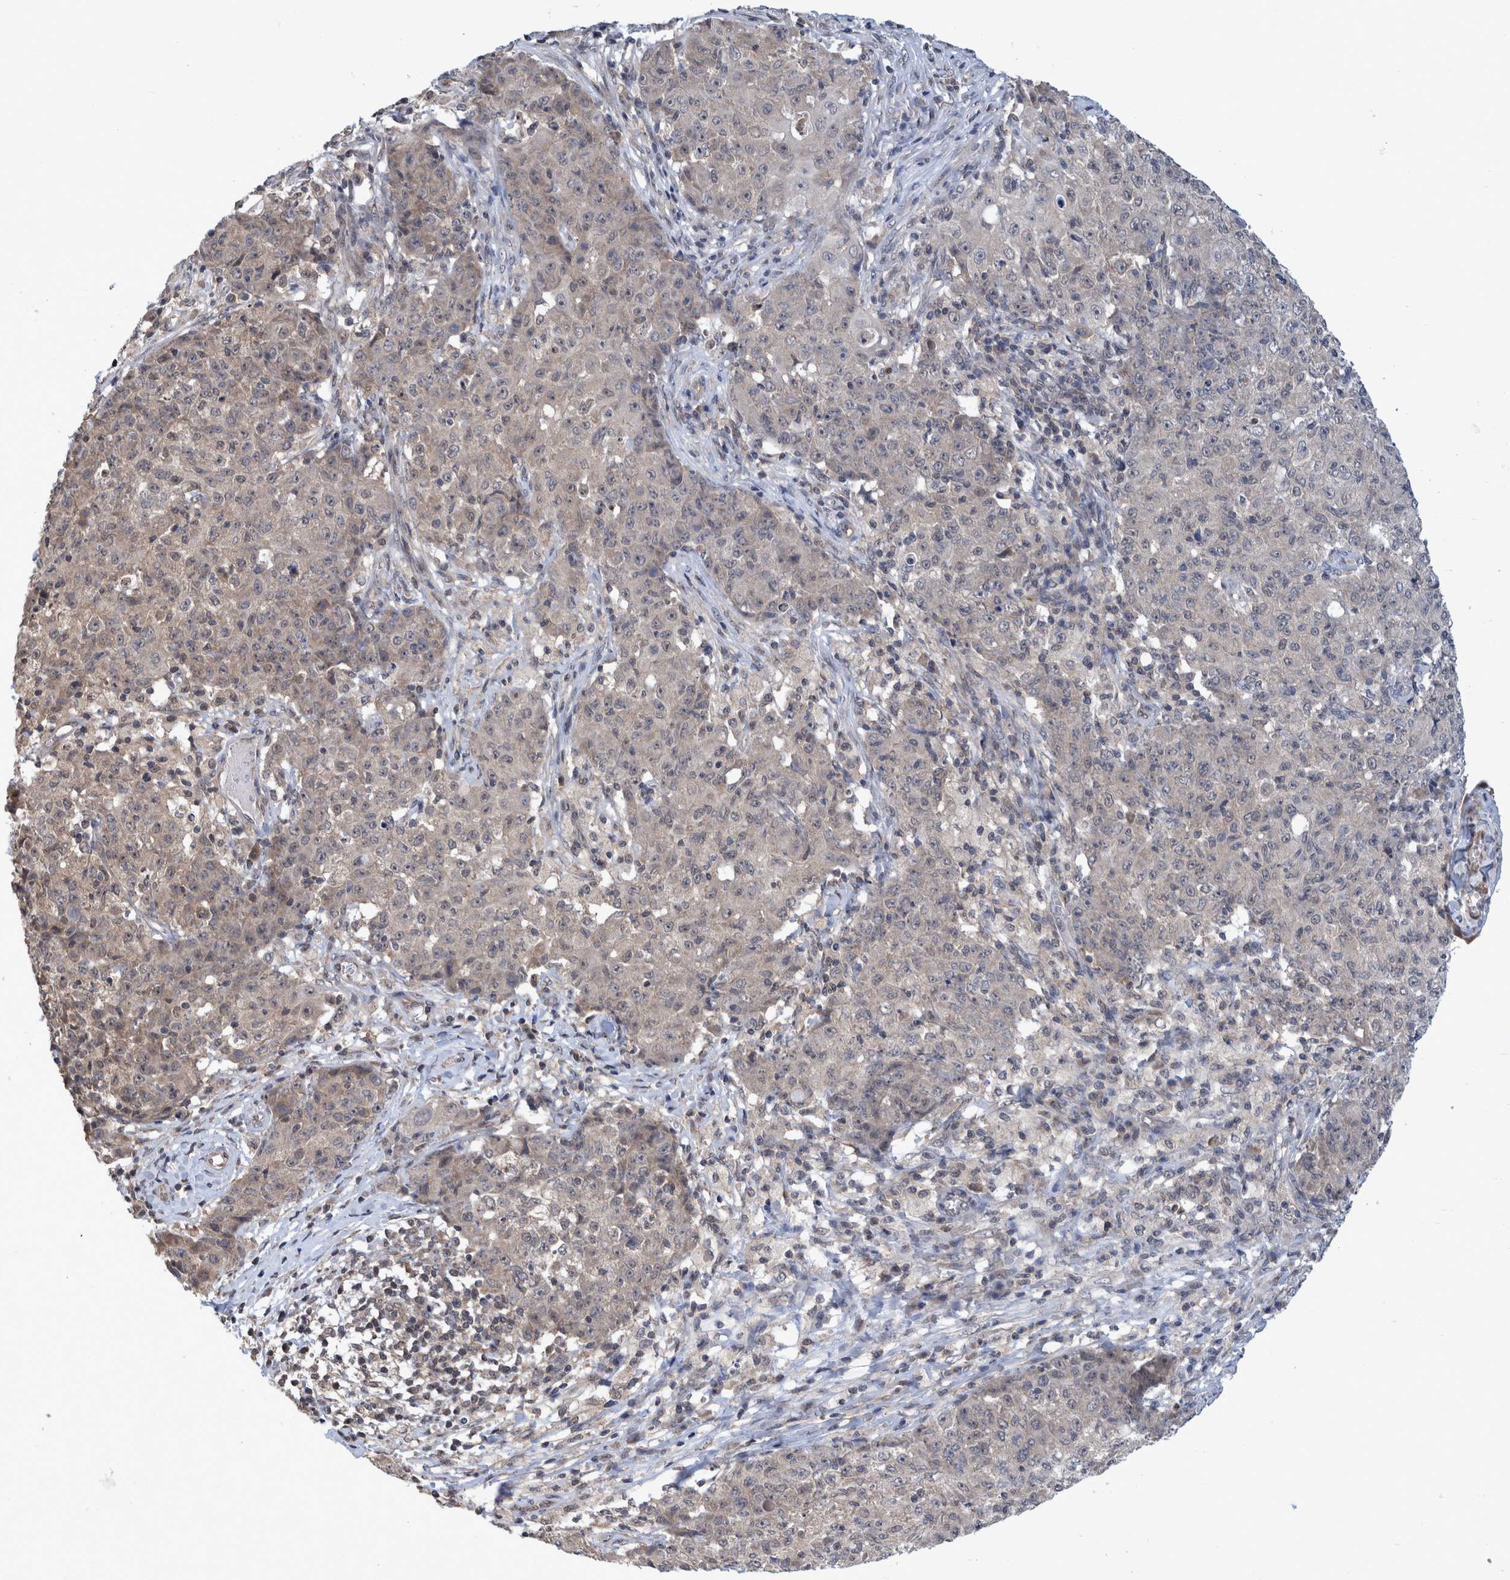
{"staining": {"intensity": "negative", "quantity": "none", "location": "none"}, "tissue": "ovarian cancer", "cell_type": "Tumor cells", "image_type": "cancer", "snomed": [{"axis": "morphology", "description": "Carcinoma, endometroid"}, {"axis": "topography", "description": "Ovary"}], "caption": "An IHC histopathology image of ovarian cancer is shown. There is no staining in tumor cells of ovarian cancer.", "gene": "PLPBP", "patient": {"sex": "female", "age": 42}}